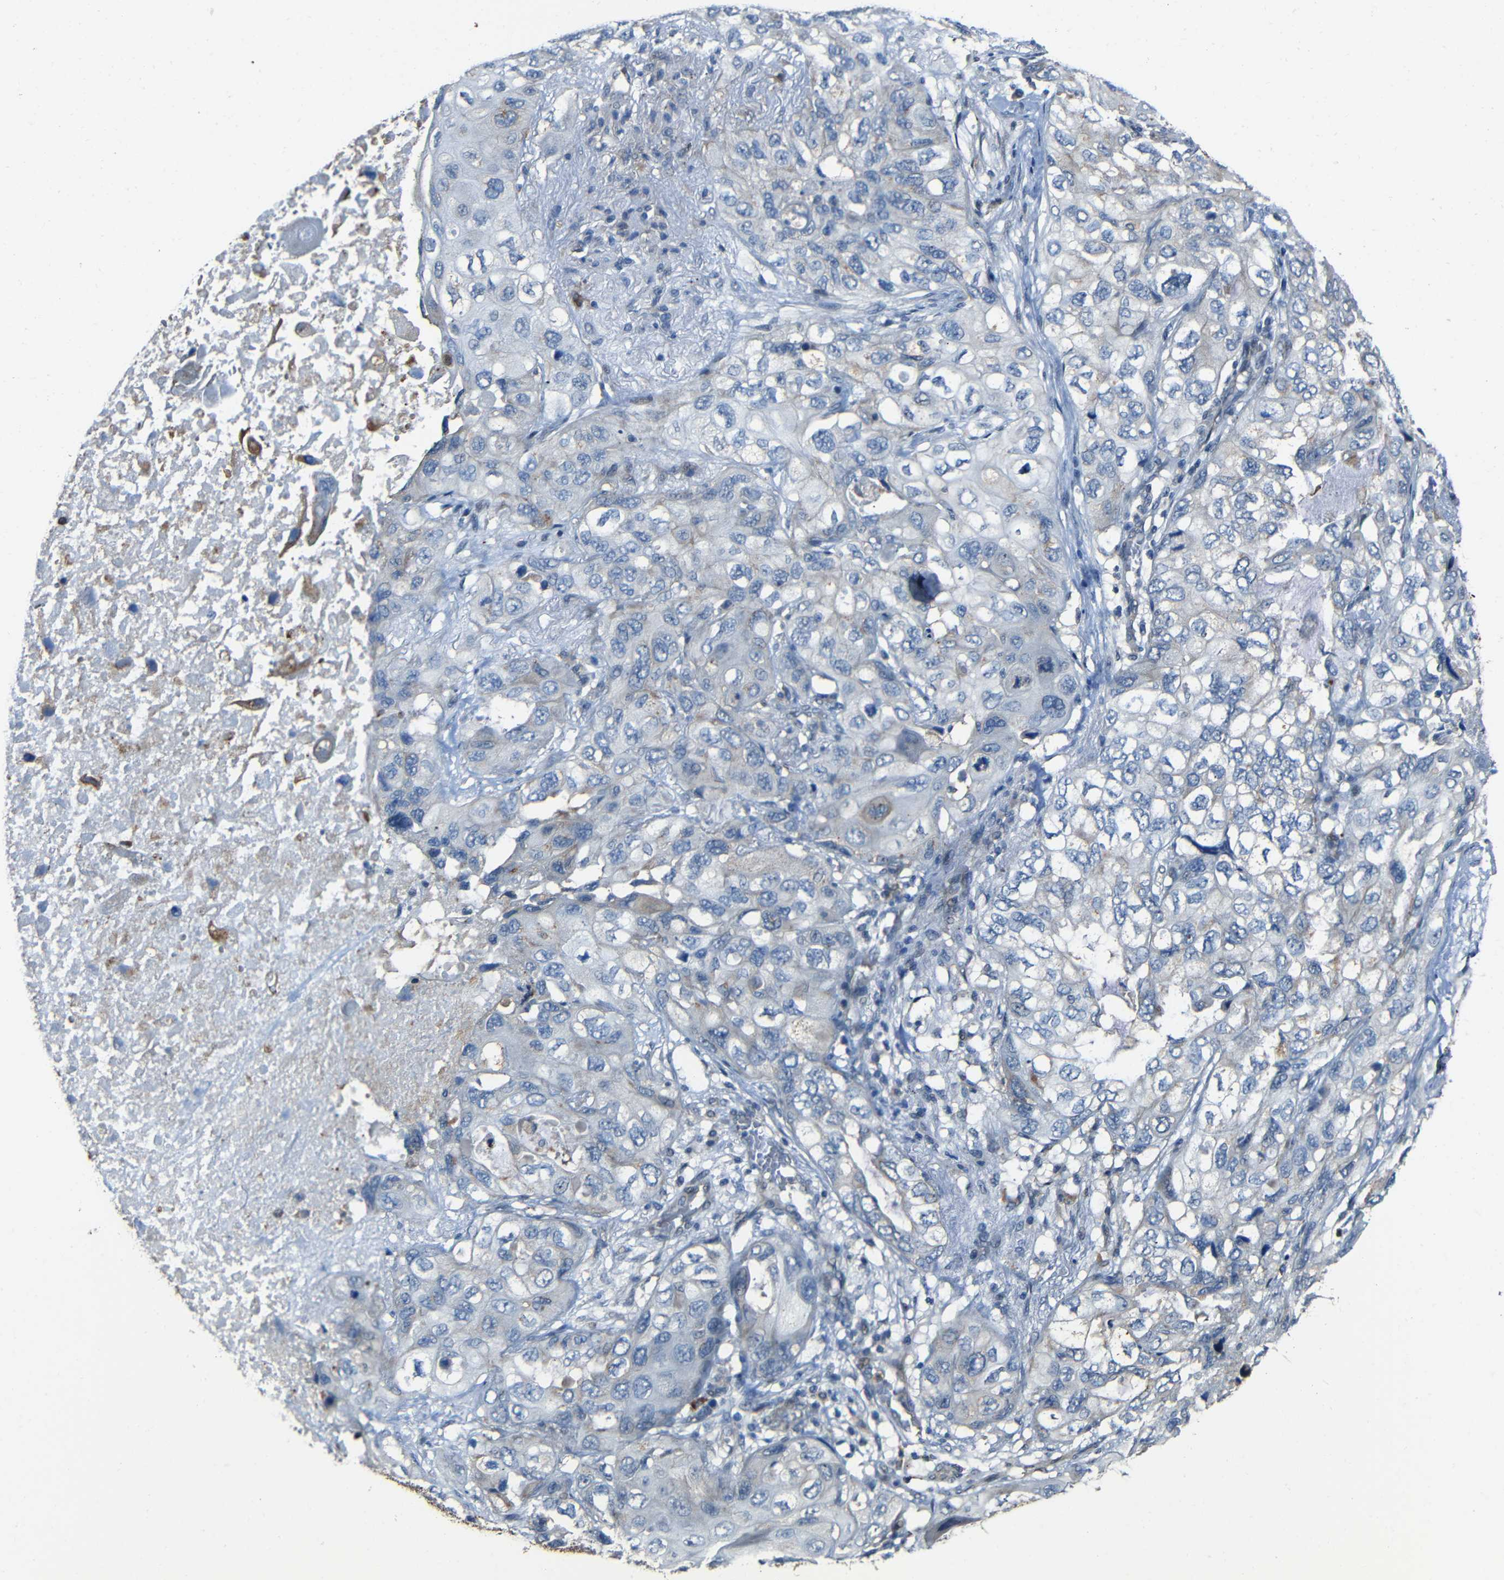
{"staining": {"intensity": "negative", "quantity": "none", "location": "none"}, "tissue": "lung cancer", "cell_type": "Tumor cells", "image_type": "cancer", "snomed": [{"axis": "morphology", "description": "Squamous cell carcinoma, NOS"}, {"axis": "topography", "description": "Lung"}], "caption": "Tumor cells show no significant expression in squamous cell carcinoma (lung).", "gene": "DNAJC5", "patient": {"sex": "female", "age": 73}}